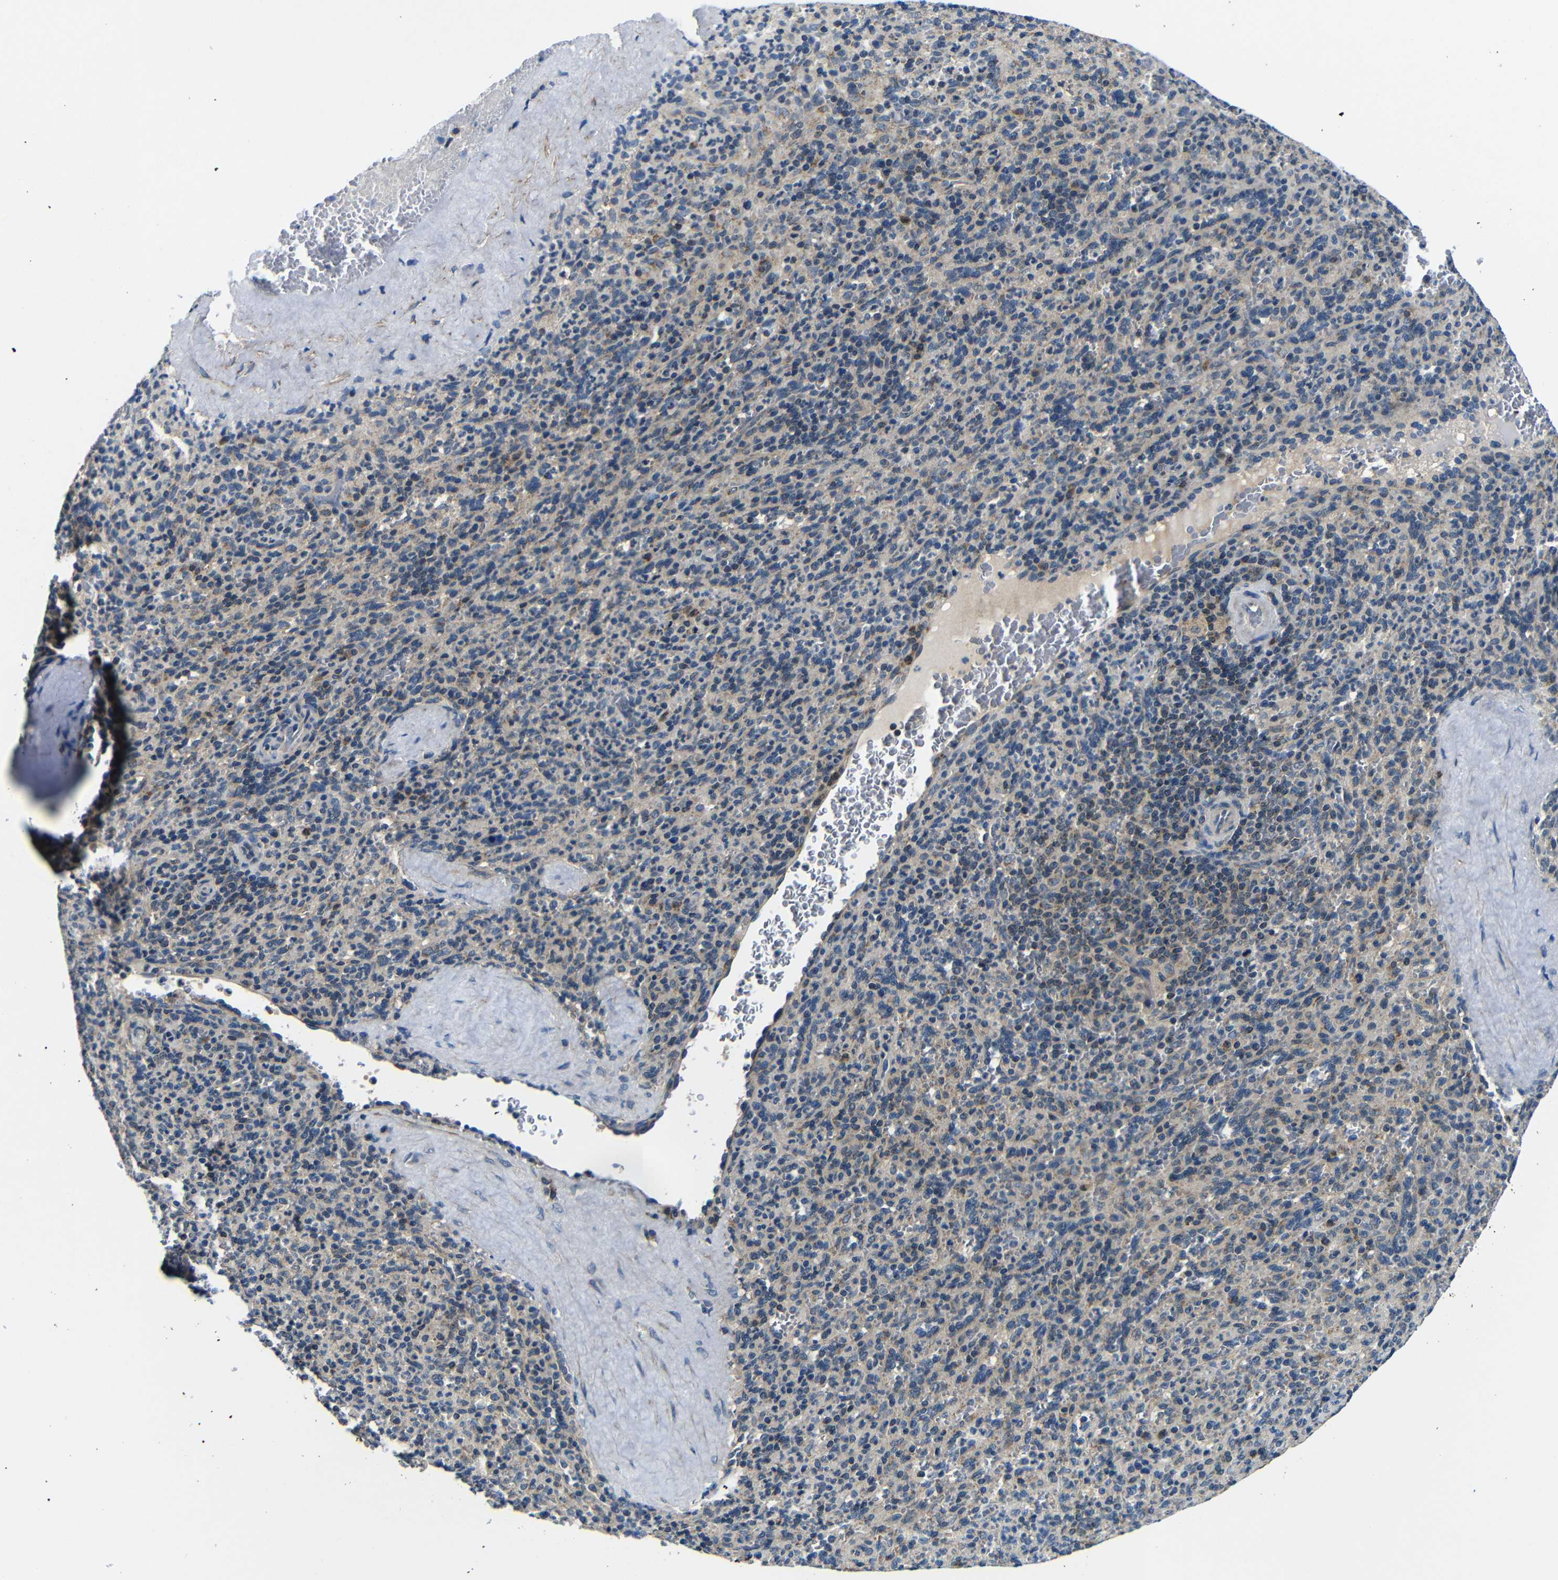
{"staining": {"intensity": "weak", "quantity": "<25%", "location": "cytoplasmic/membranous"}, "tissue": "spleen", "cell_type": "Cells in red pulp", "image_type": "normal", "snomed": [{"axis": "morphology", "description": "Normal tissue, NOS"}, {"axis": "topography", "description": "Spleen"}], "caption": "Cells in red pulp show no significant positivity in benign spleen. The staining was performed using DAB to visualize the protein expression in brown, while the nuclei were stained in blue with hematoxylin (Magnification: 20x).", "gene": "FKBP14", "patient": {"sex": "male", "age": 36}}